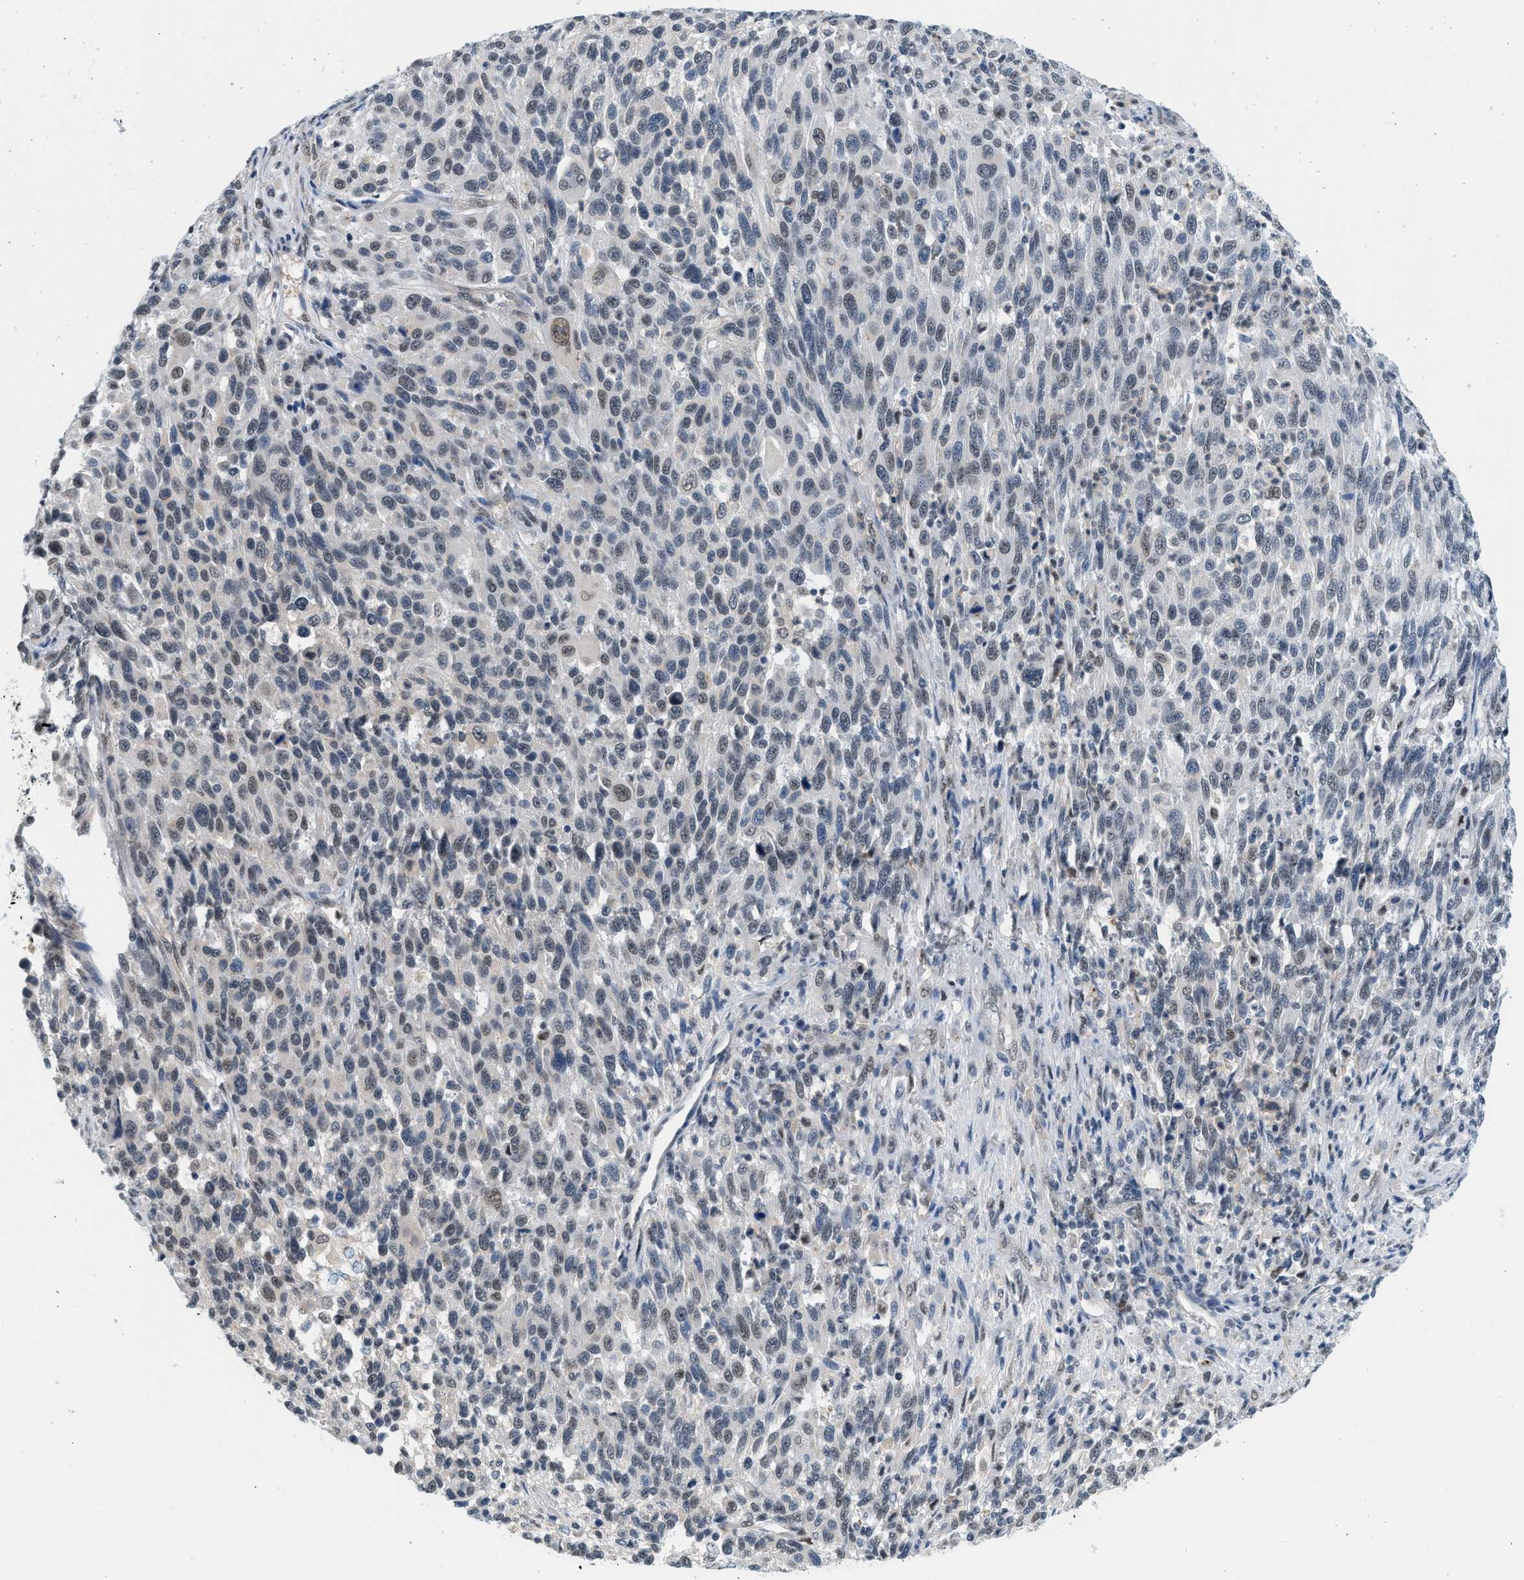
{"staining": {"intensity": "weak", "quantity": "25%-75%", "location": "nuclear"}, "tissue": "melanoma", "cell_type": "Tumor cells", "image_type": "cancer", "snomed": [{"axis": "morphology", "description": "Malignant melanoma, Metastatic site"}, {"axis": "topography", "description": "Lymph node"}], "caption": "Malignant melanoma (metastatic site) stained for a protein (brown) demonstrates weak nuclear positive positivity in approximately 25%-75% of tumor cells.", "gene": "HIPK1", "patient": {"sex": "male", "age": 61}}